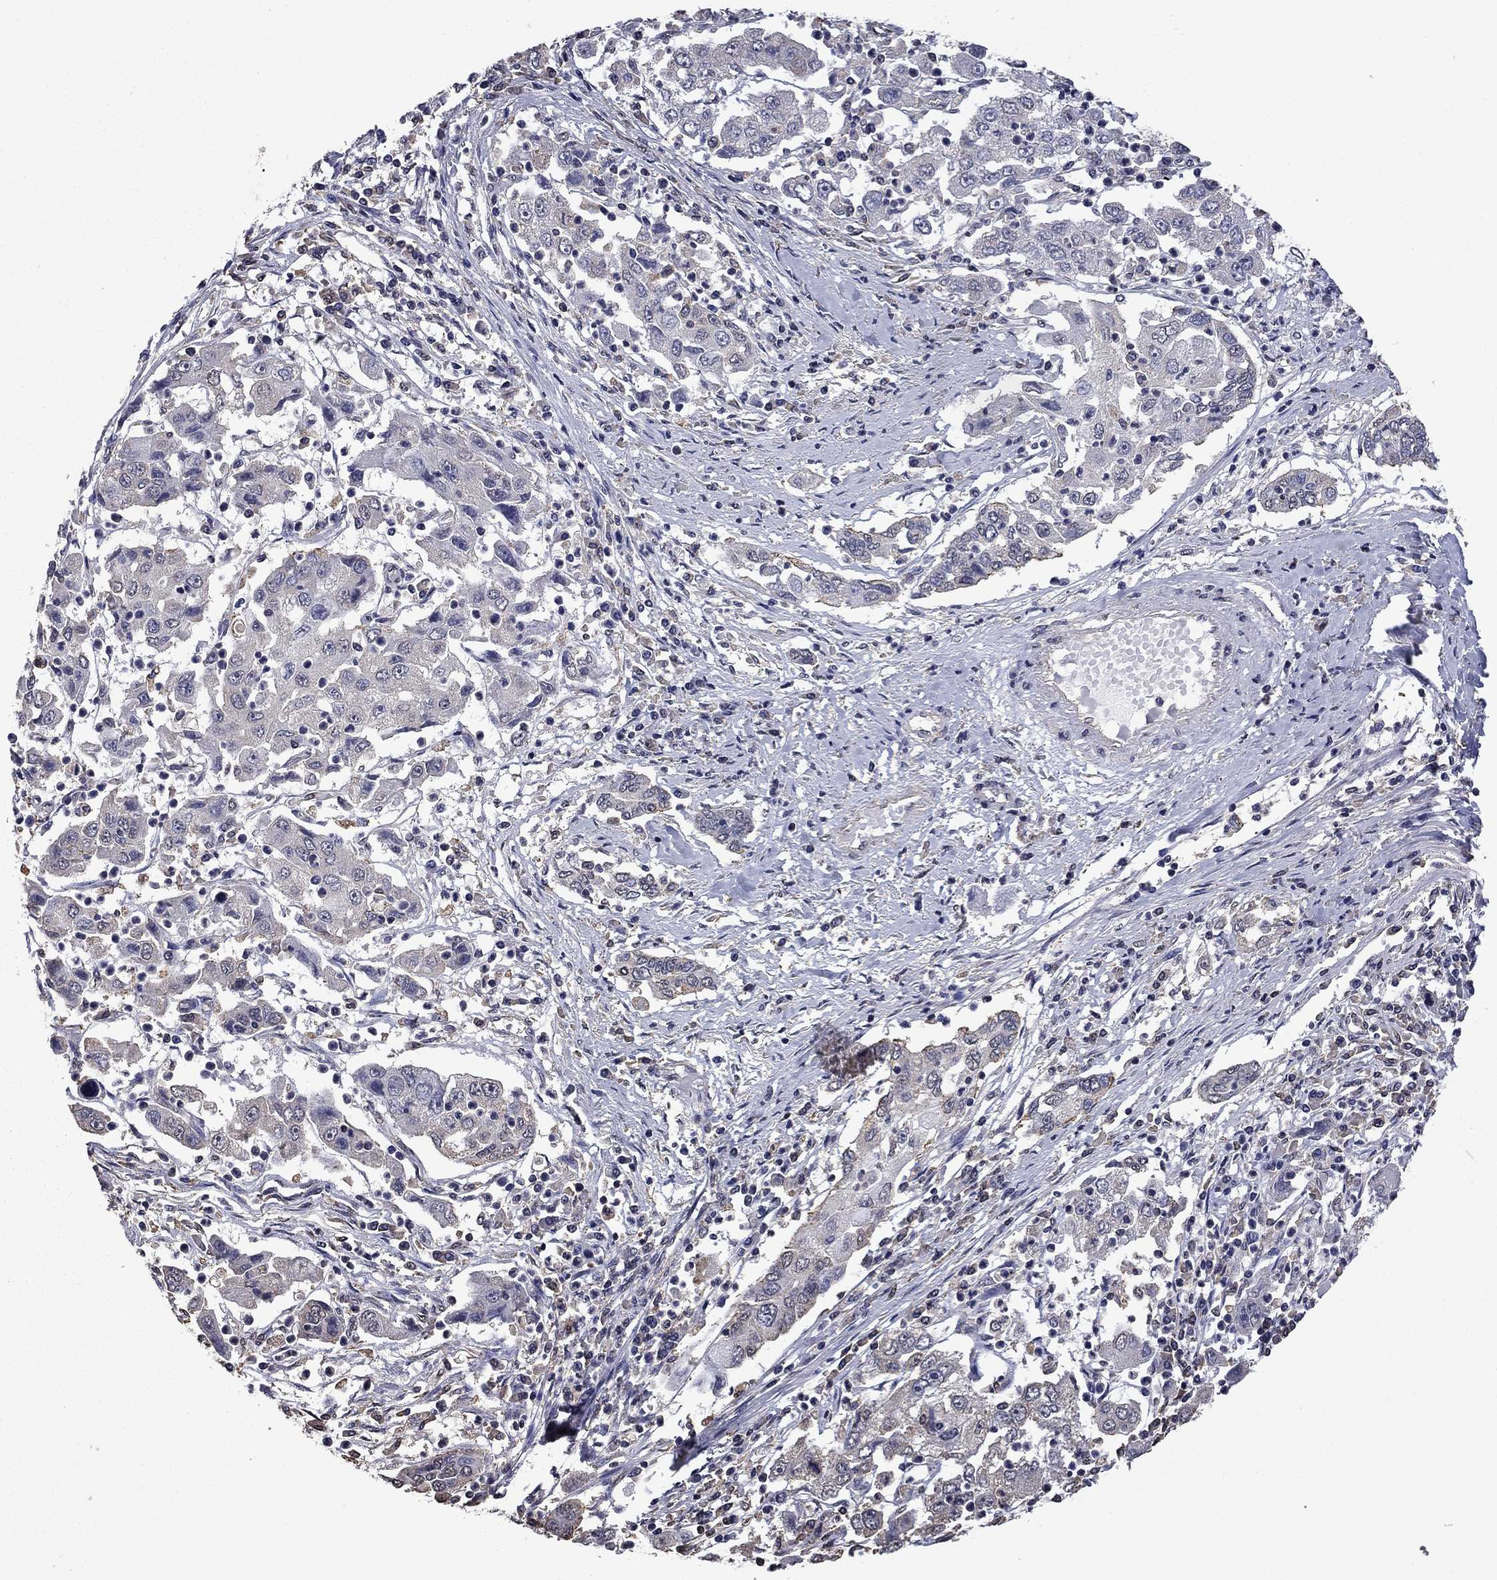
{"staining": {"intensity": "negative", "quantity": "none", "location": "none"}, "tissue": "cervical cancer", "cell_type": "Tumor cells", "image_type": "cancer", "snomed": [{"axis": "morphology", "description": "Squamous cell carcinoma, NOS"}, {"axis": "topography", "description": "Cervix"}], "caption": "This histopathology image is of cervical cancer (squamous cell carcinoma) stained with immunohistochemistry to label a protein in brown with the nuclei are counter-stained blue. There is no positivity in tumor cells.", "gene": "MFAP3L", "patient": {"sex": "female", "age": 36}}